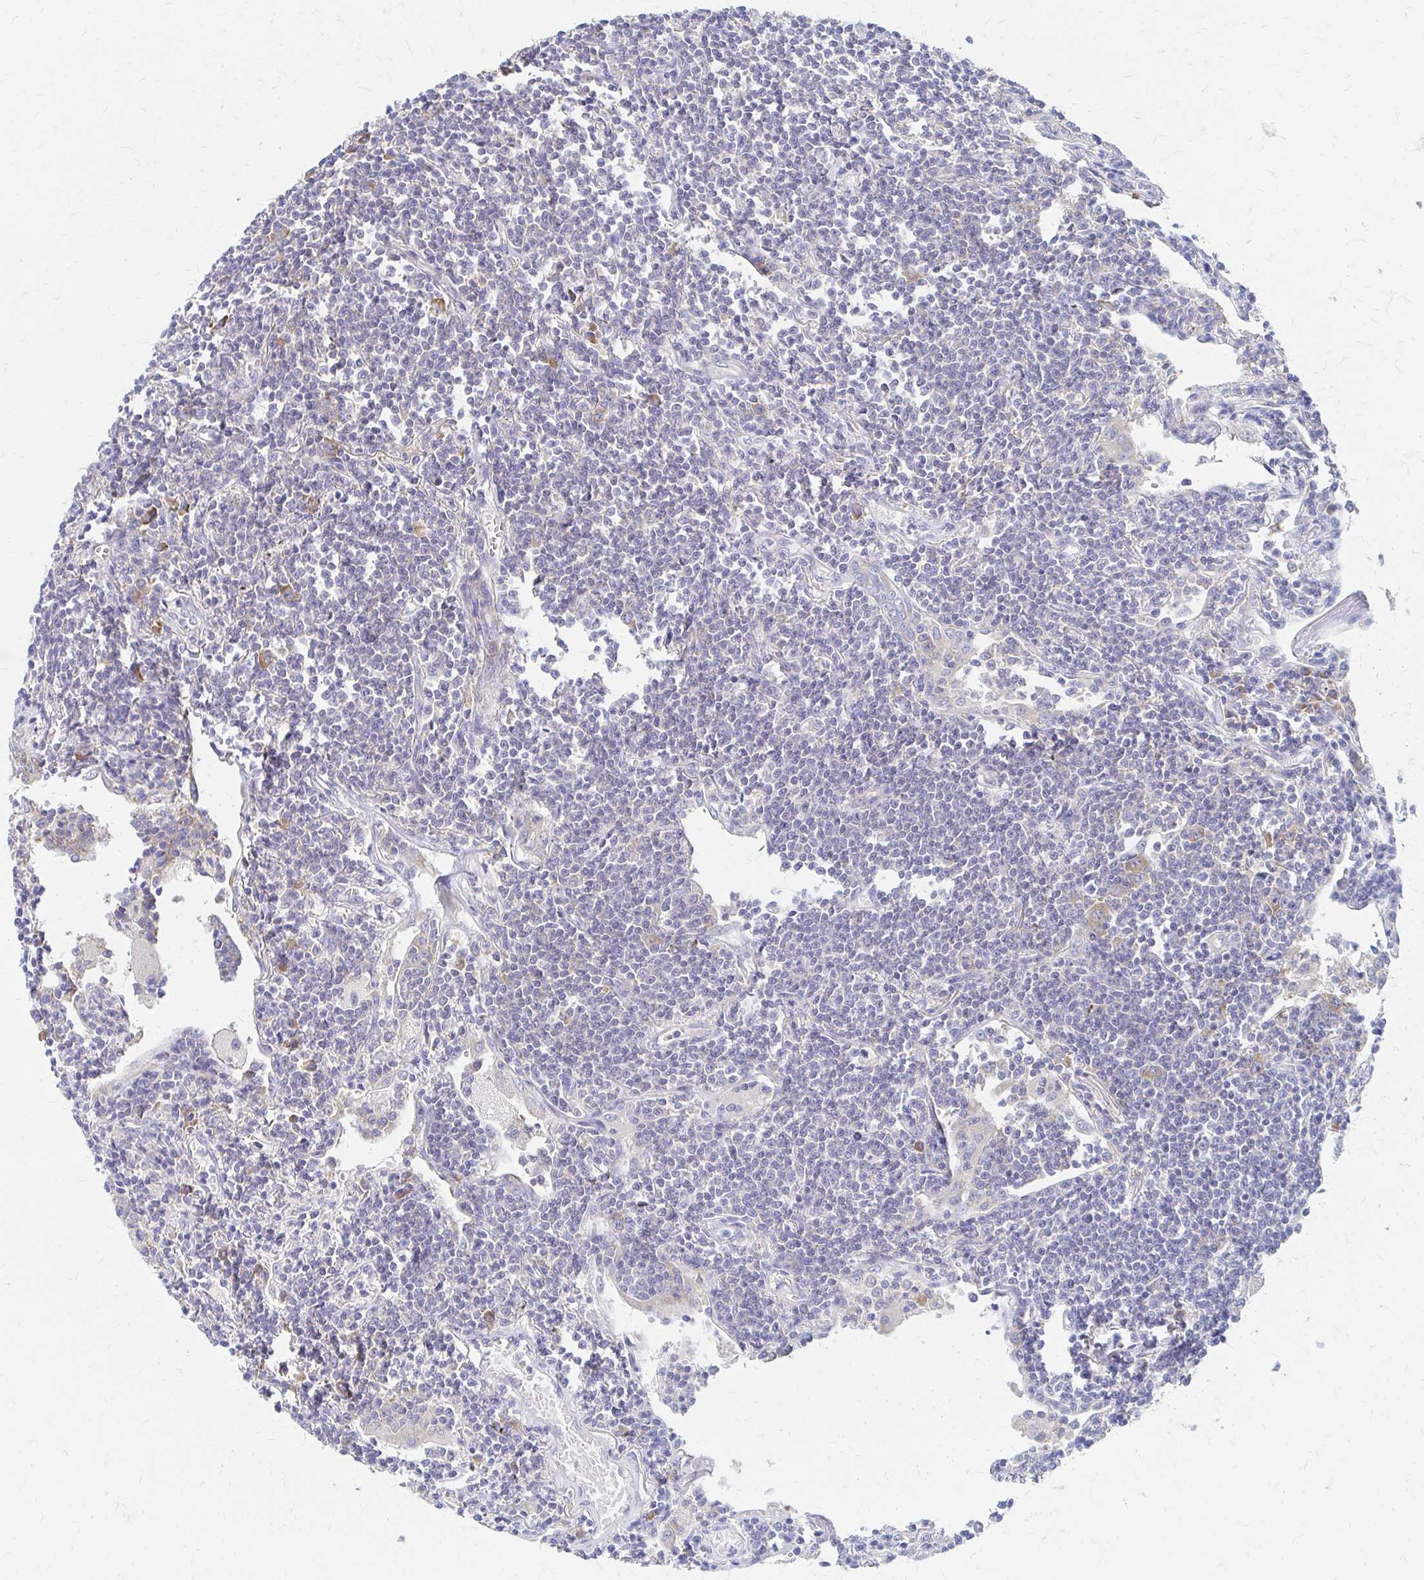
{"staining": {"intensity": "negative", "quantity": "none", "location": "none"}, "tissue": "lymphoma", "cell_type": "Tumor cells", "image_type": "cancer", "snomed": [{"axis": "morphology", "description": "Malignant lymphoma, non-Hodgkin's type, Low grade"}, {"axis": "topography", "description": "Lung"}], "caption": "A photomicrograph of human malignant lymphoma, non-Hodgkin's type (low-grade) is negative for staining in tumor cells.", "gene": "RPL27A", "patient": {"sex": "female", "age": 71}}